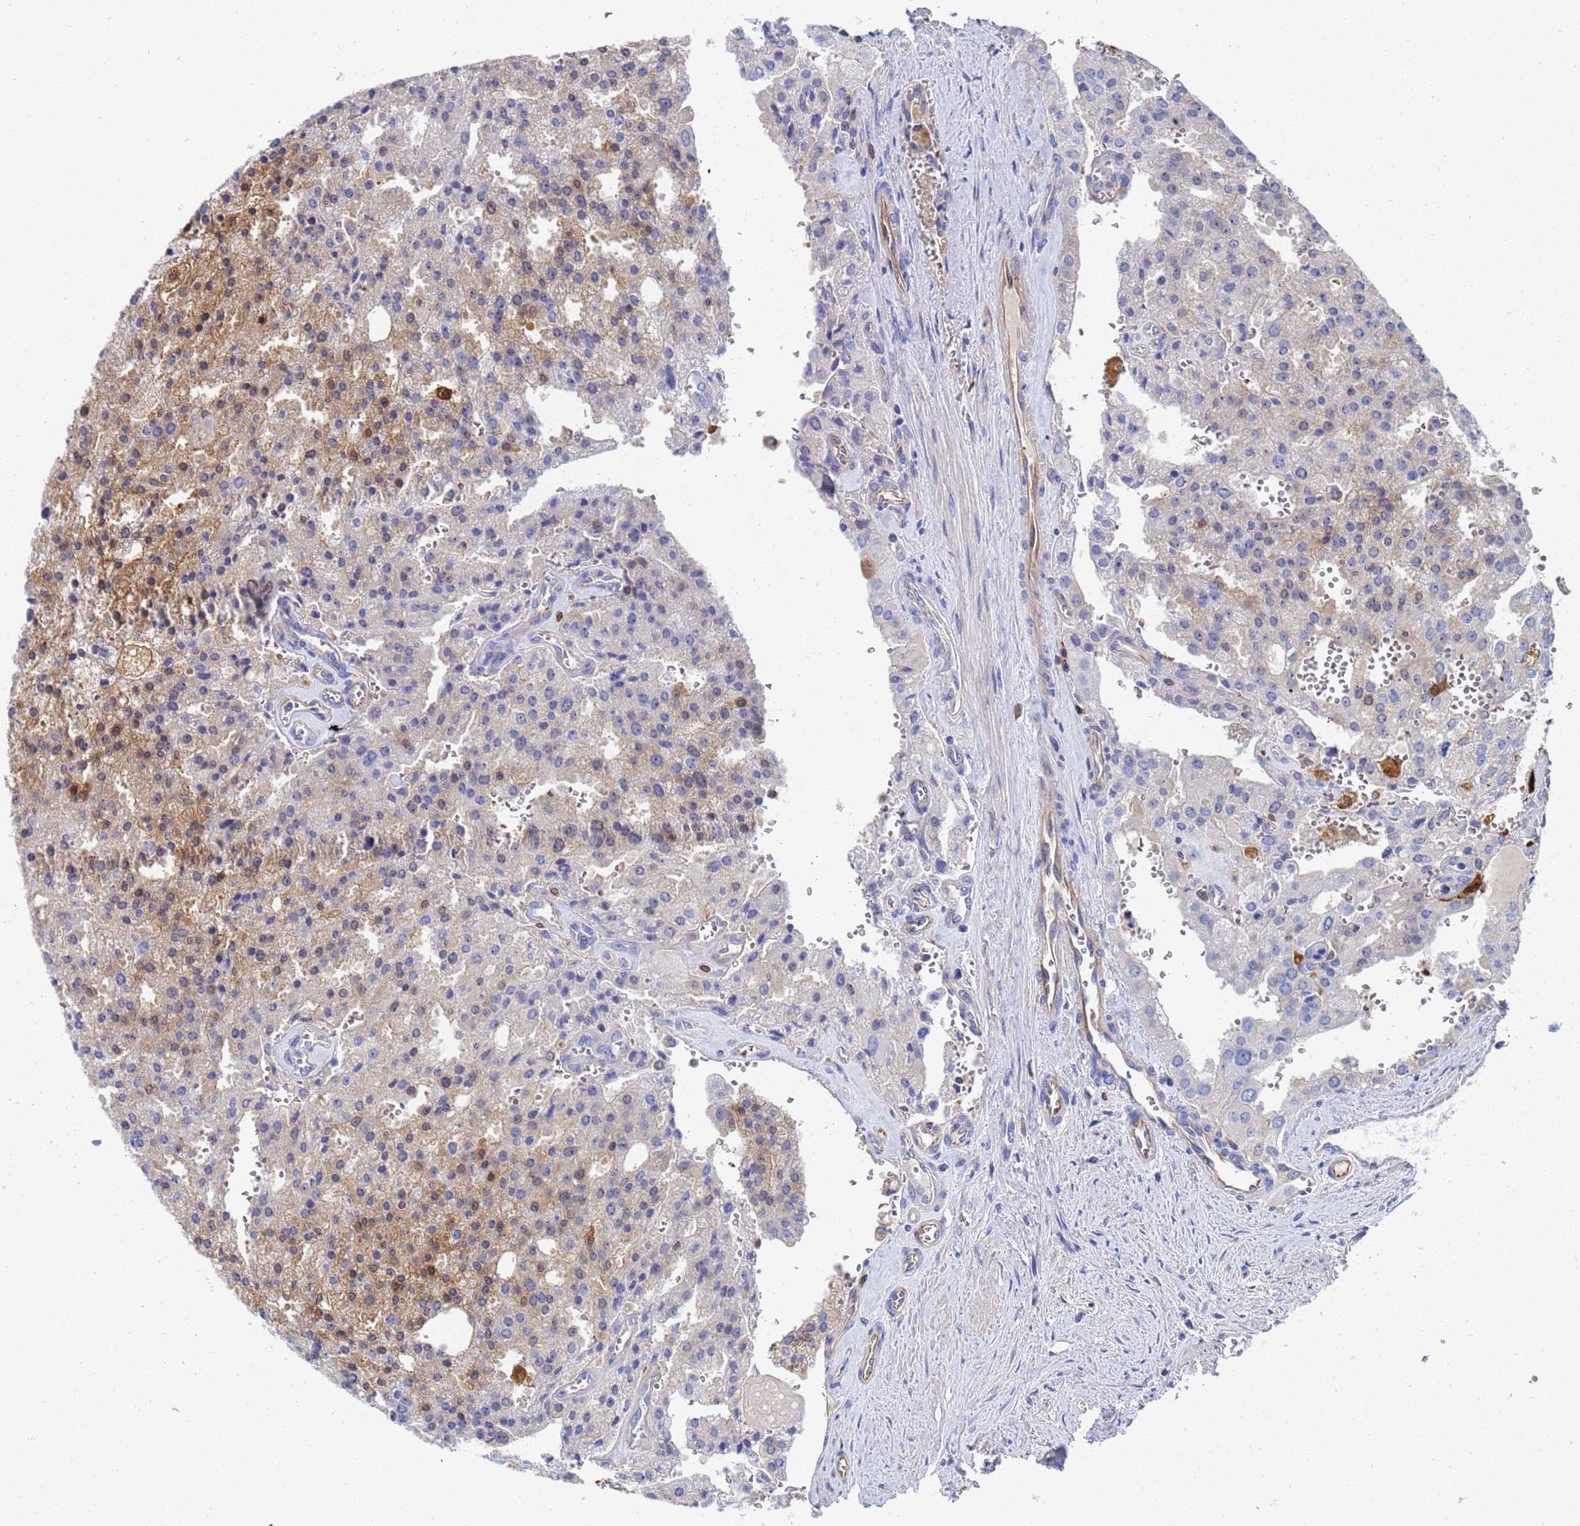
{"staining": {"intensity": "moderate", "quantity": "<25%", "location": "cytoplasmic/membranous"}, "tissue": "prostate cancer", "cell_type": "Tumor cells", "image_type": "cancer", "snomed": [{"axis": "morphology", "description": "Adenocarcinoma, High grade"}, {"axis": "topography", "description": "Prostate"}], "caption": "Prostate adenocarcinoma (high-grade) stained for a protein exhibits moderate cytoplasmic/membranous positivity in tumor cells. (Brightfield microscopy of DAB IHC at high magnification).", "gene": "GCHFR", "patient": {"sex": "male", "age": 68}}